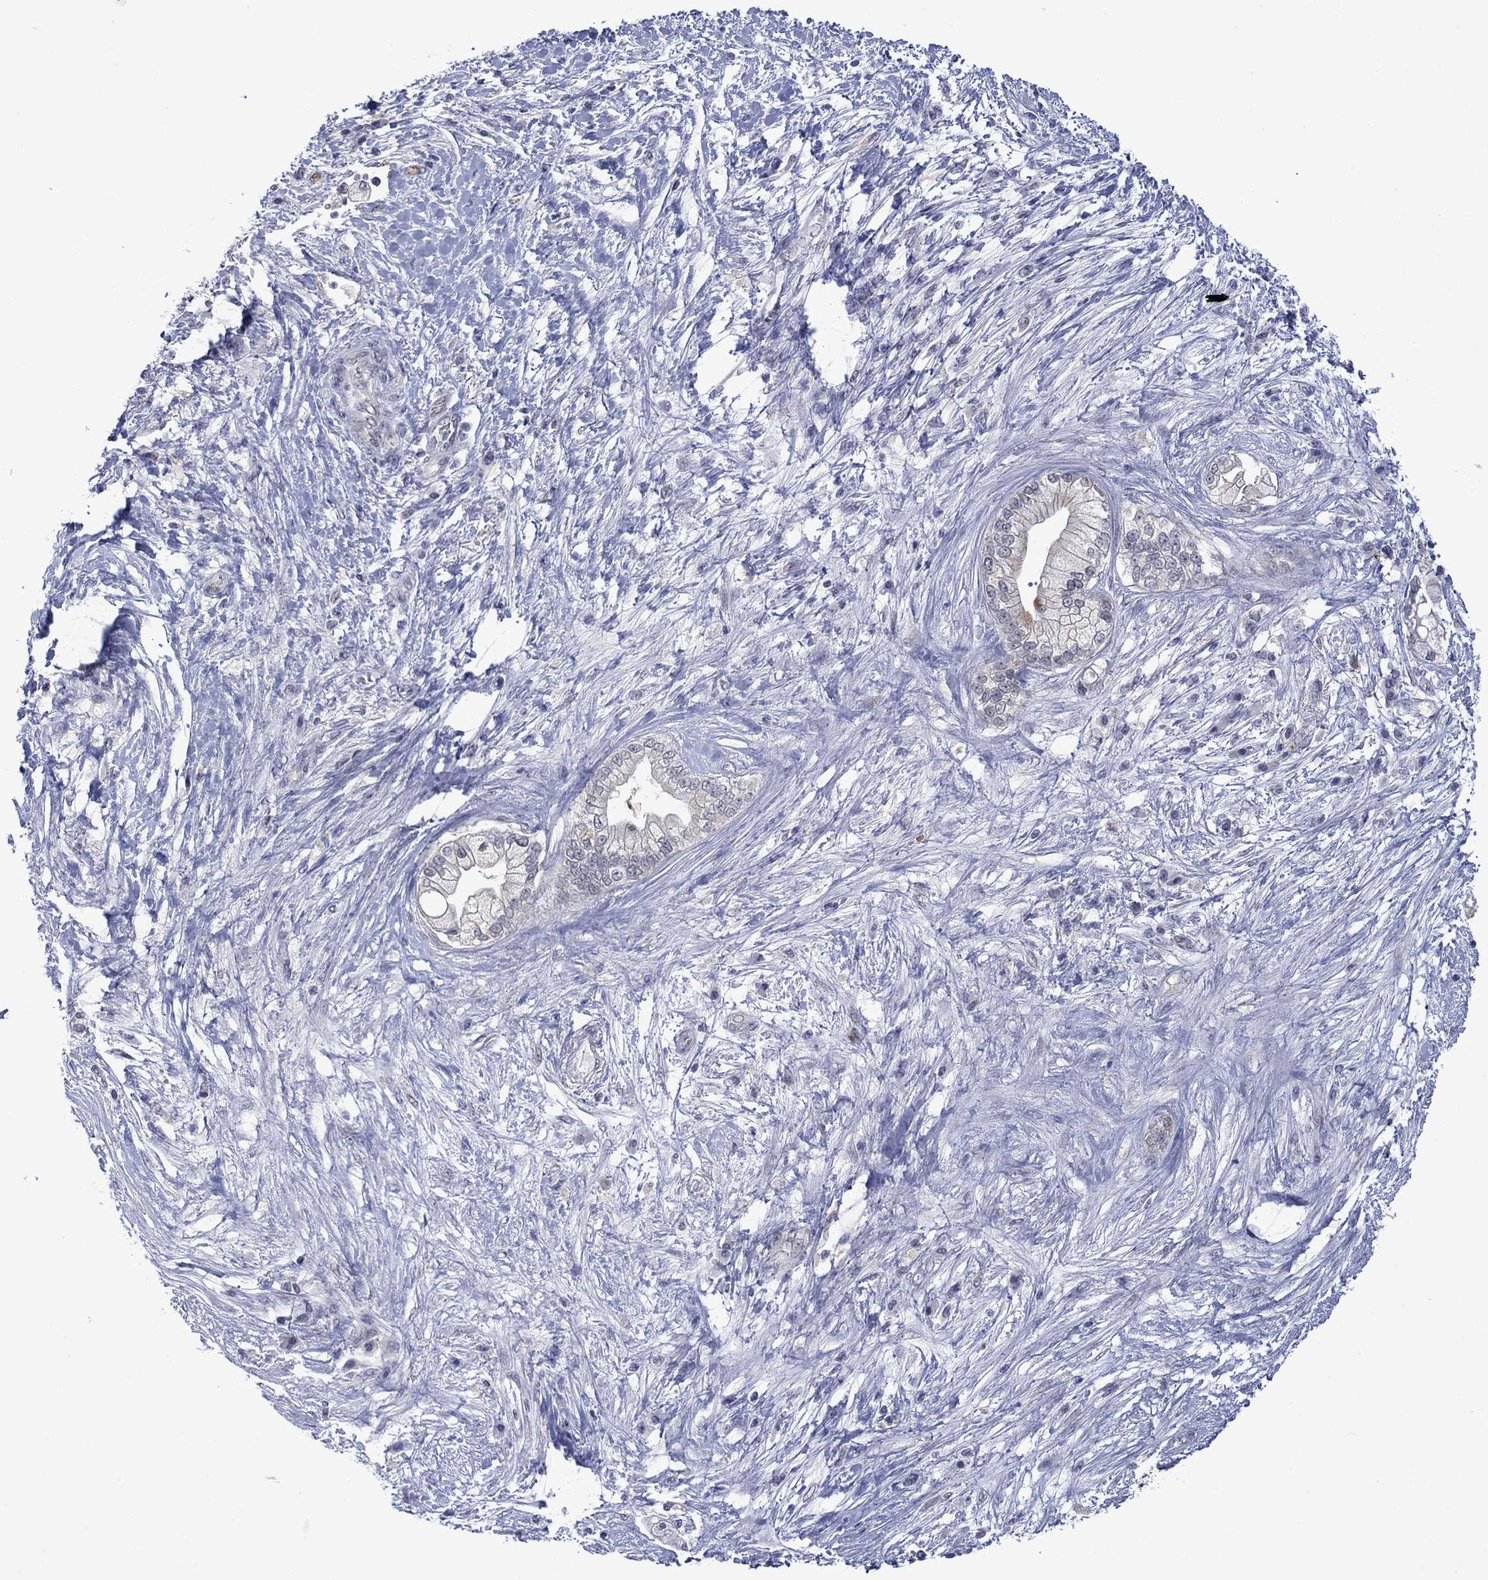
{"staining": {"intensity": "negative", "quantity": "none", "location": "none"}, "tissue": "pancreatic cancer", "cell_type": "Tumor cells", "image_type": "cancer", "snomed": [{"axis": "morphology", "description": "Adenocarcinoma, NOS"}, {"axis": "topography", "description": "Pancreas"}], "caption": "IHC of human pancreatic cancer (adenocarcinoma) displays no positivity in tumor cells.", "gene": "AGL", "patient": {"sex": "female", "age": 69}}